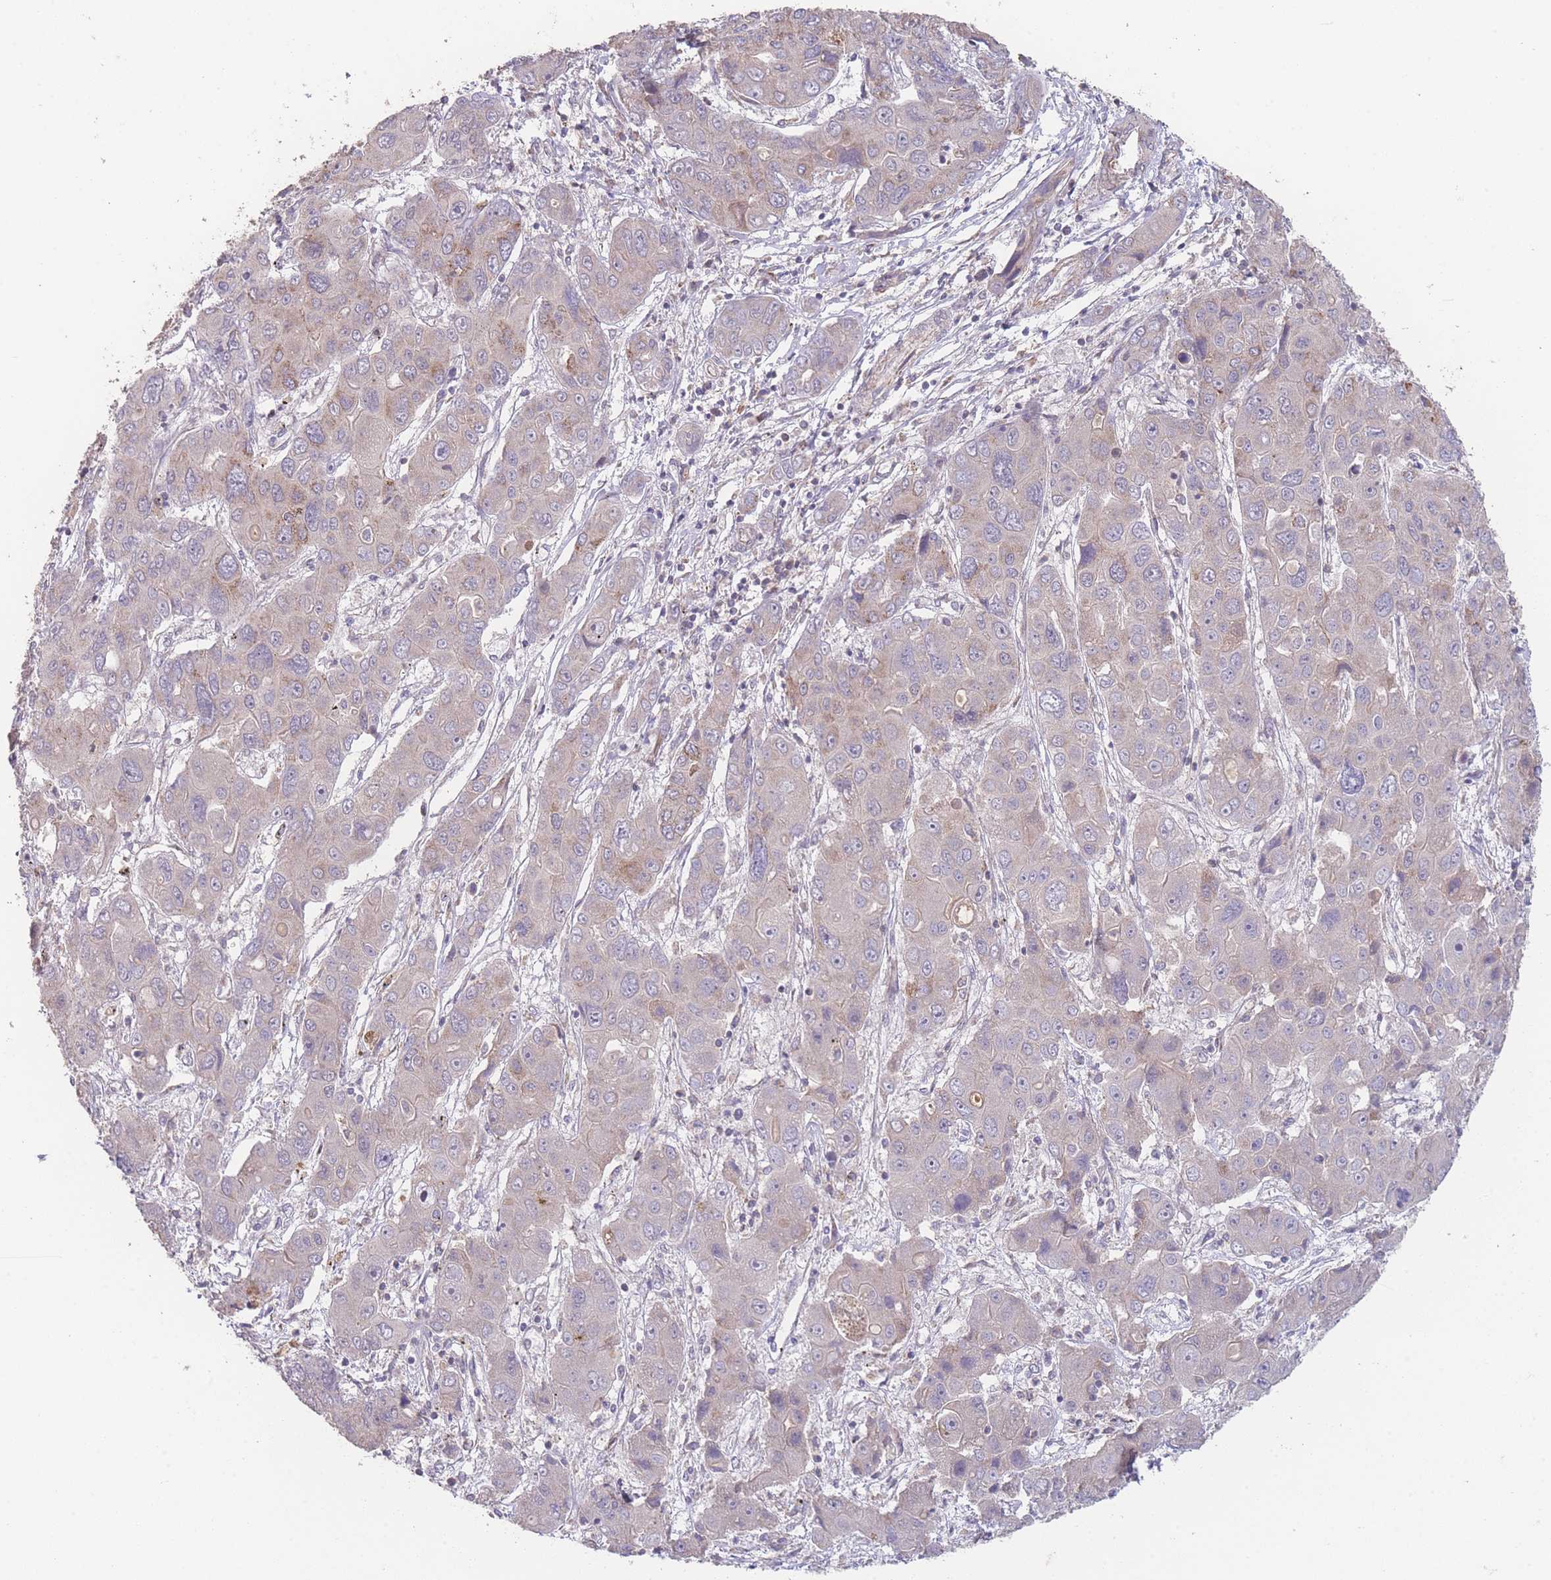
{"staining": {"intensity": "moderate", "quantity": "25%-75%", "location": "cytoplasmic/membranous"}, "tissue": "liver cancer", "cell_type": "Tumor cells", "image_type": "cancer", "snomed": [{"axis": "morphology", "description": "Cholangiocarcinoma"}, {"axis": "topography", "description": "Liver"}], "caption": "Liver cancer (cholangiocarcinoma) stained for a protein exhibits moderate cytoplasmic/membranous positivity in tumor cells.", "gene": "PXMP4", "patient": {"sex": "male", "age": 67}}